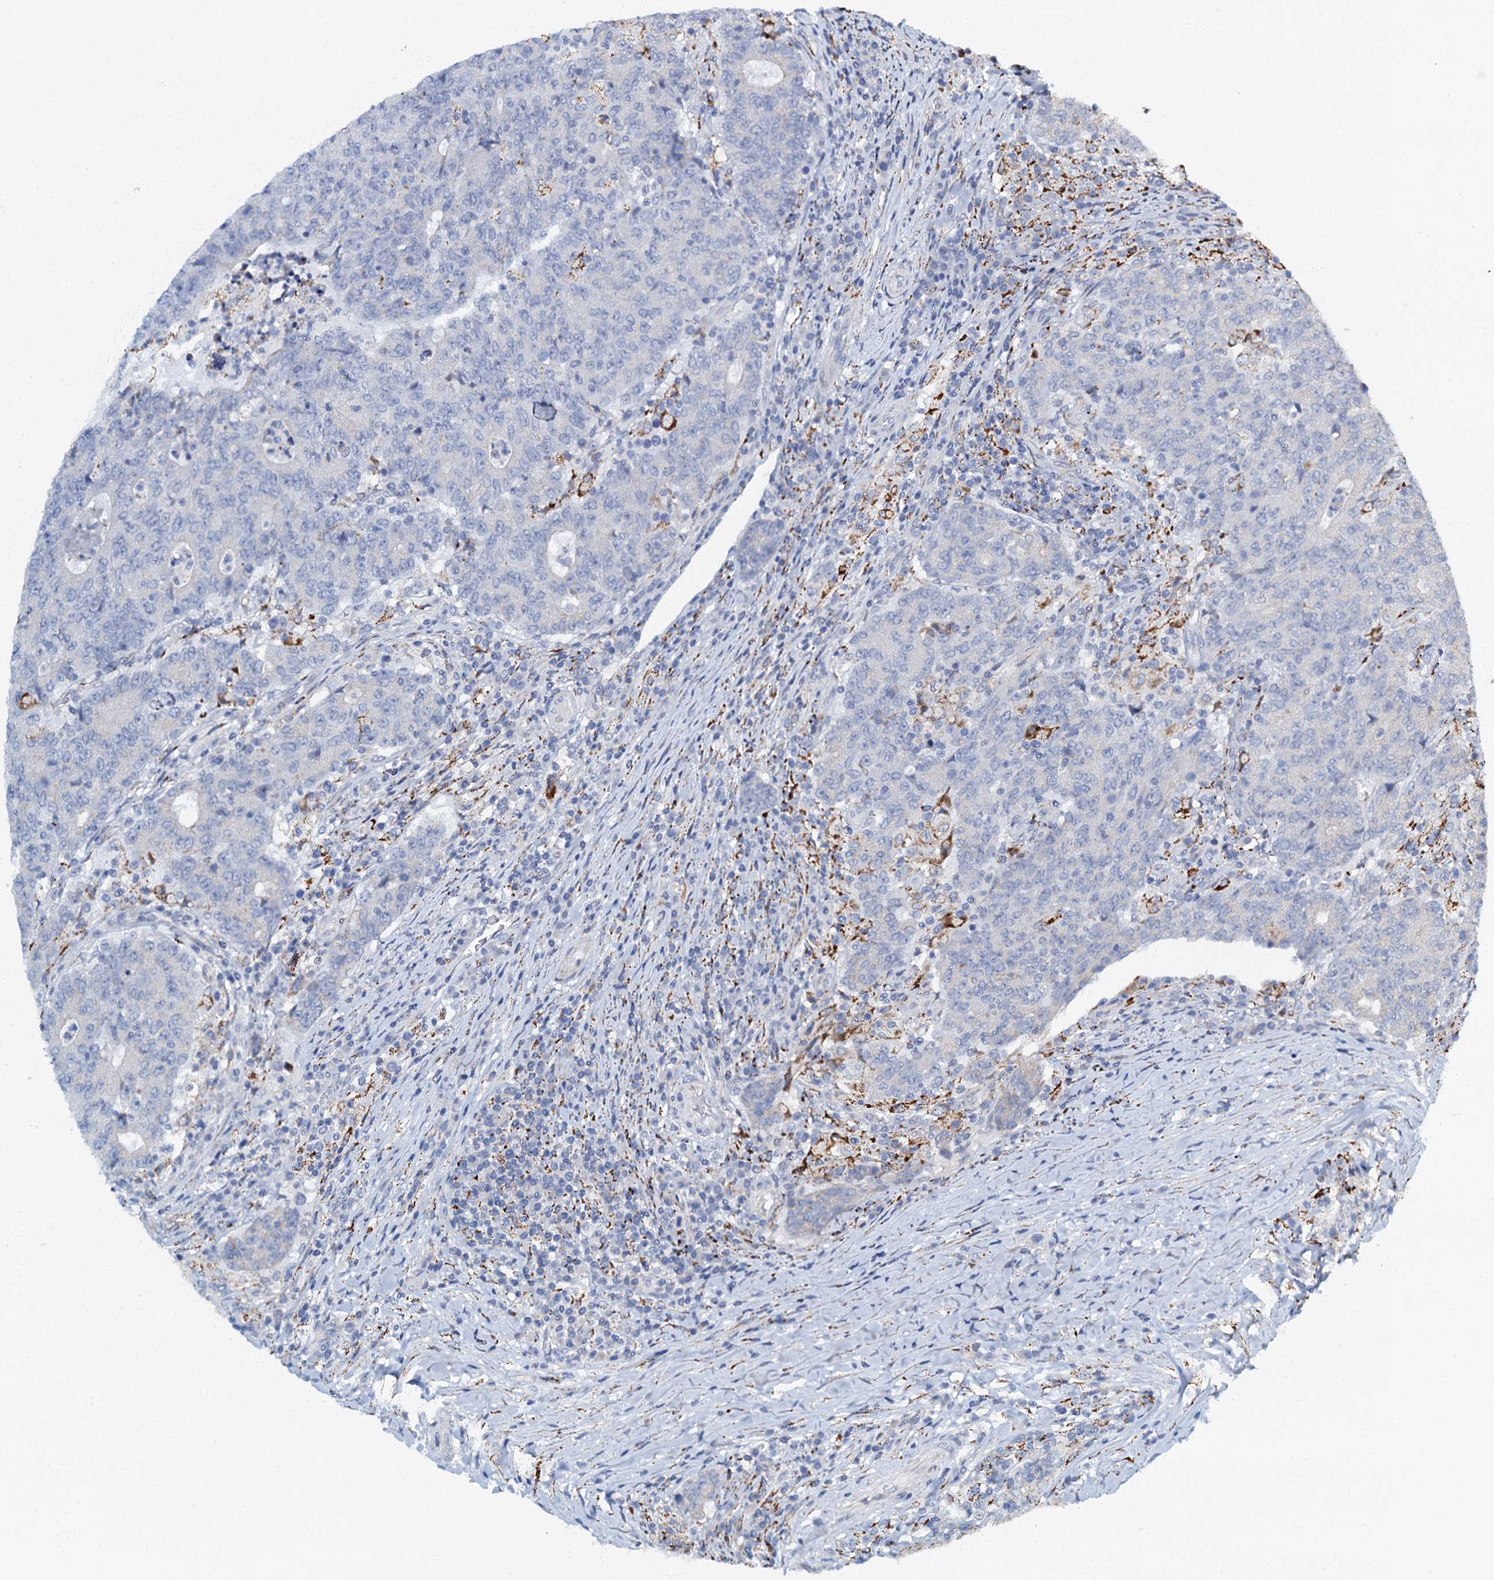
{"staining": {"intensity": "moderate", "quantity": "<25%", "location": "cytoplasmic/membranous"}, "tissue": "colorectal cancer", "cell_type": "Tumor cells", "image_type": "cancer", "snomed": [{"axis": "morphology", "description": "Adenocarcinoma, NOS"}, {"axis": "topography", "description": "Colon"}], "caption": "A brown stain labels moderate cytoplasmic/membranous expression of a protein in human colorectal adenocarcinoma tumor cells.", "gene": "OLAH", "patient": {"sex": "female", "age": 75}}